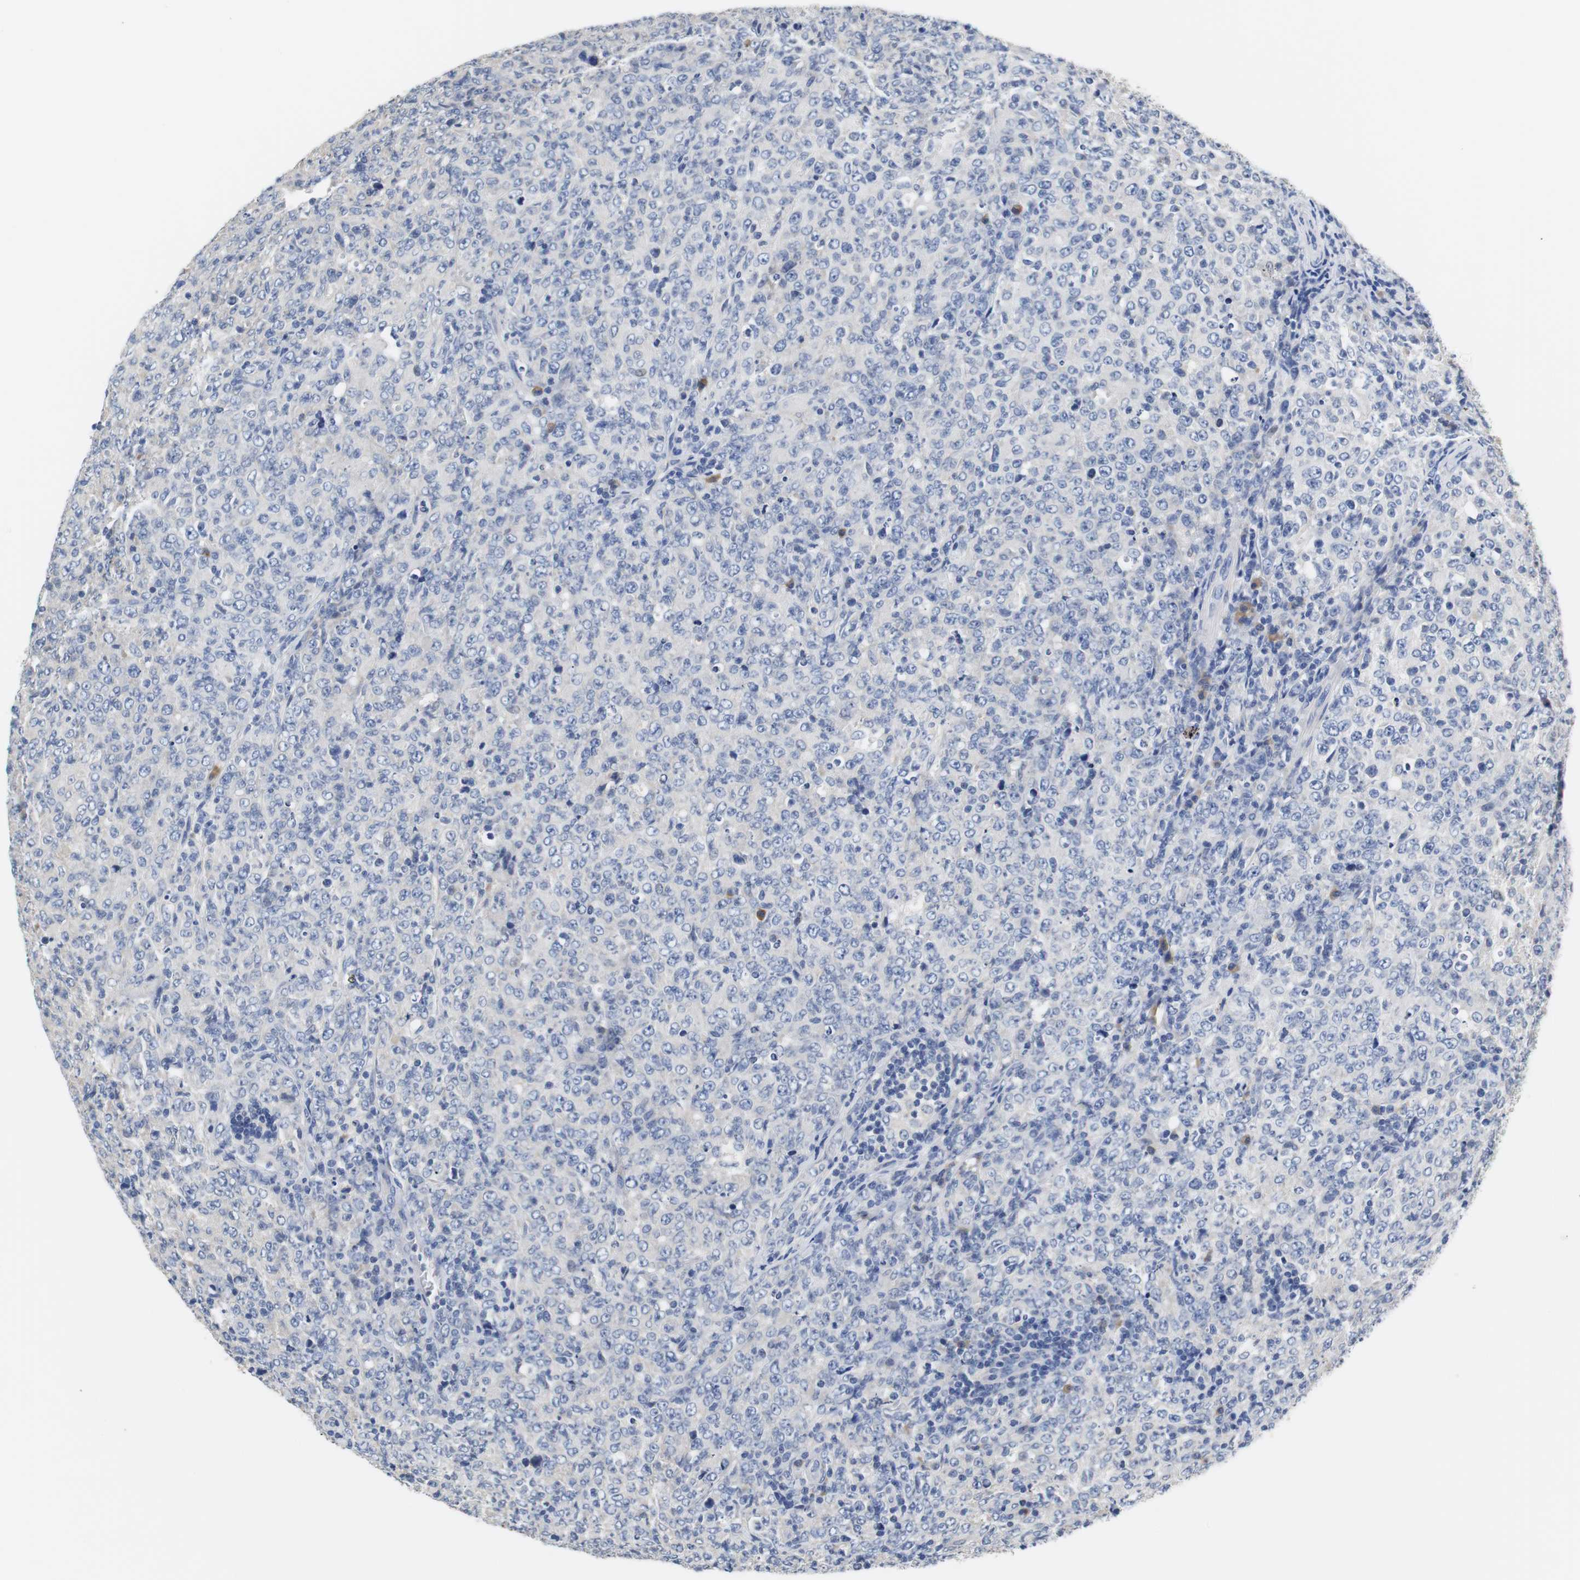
{"staining": {"intensity": "negative", "quantity": "none", "location": "none"}, "tissue": "lymphoma", "cell_type": "Tumor cells", "image_type": "cancer", "snomed": [{"axis": "morphology", "description": "Malignant lymphoma, non-Hodgkin's type, High grade"}, {"axis": "topography", "description": "Tonsil"}], "caption": "Tumor cells show no significant protein positivity in high-grade malignant lymphoma, non-Hodgkin's type.", "gene": "PCK1", "patient": {"sex": "female", "age": 36}}